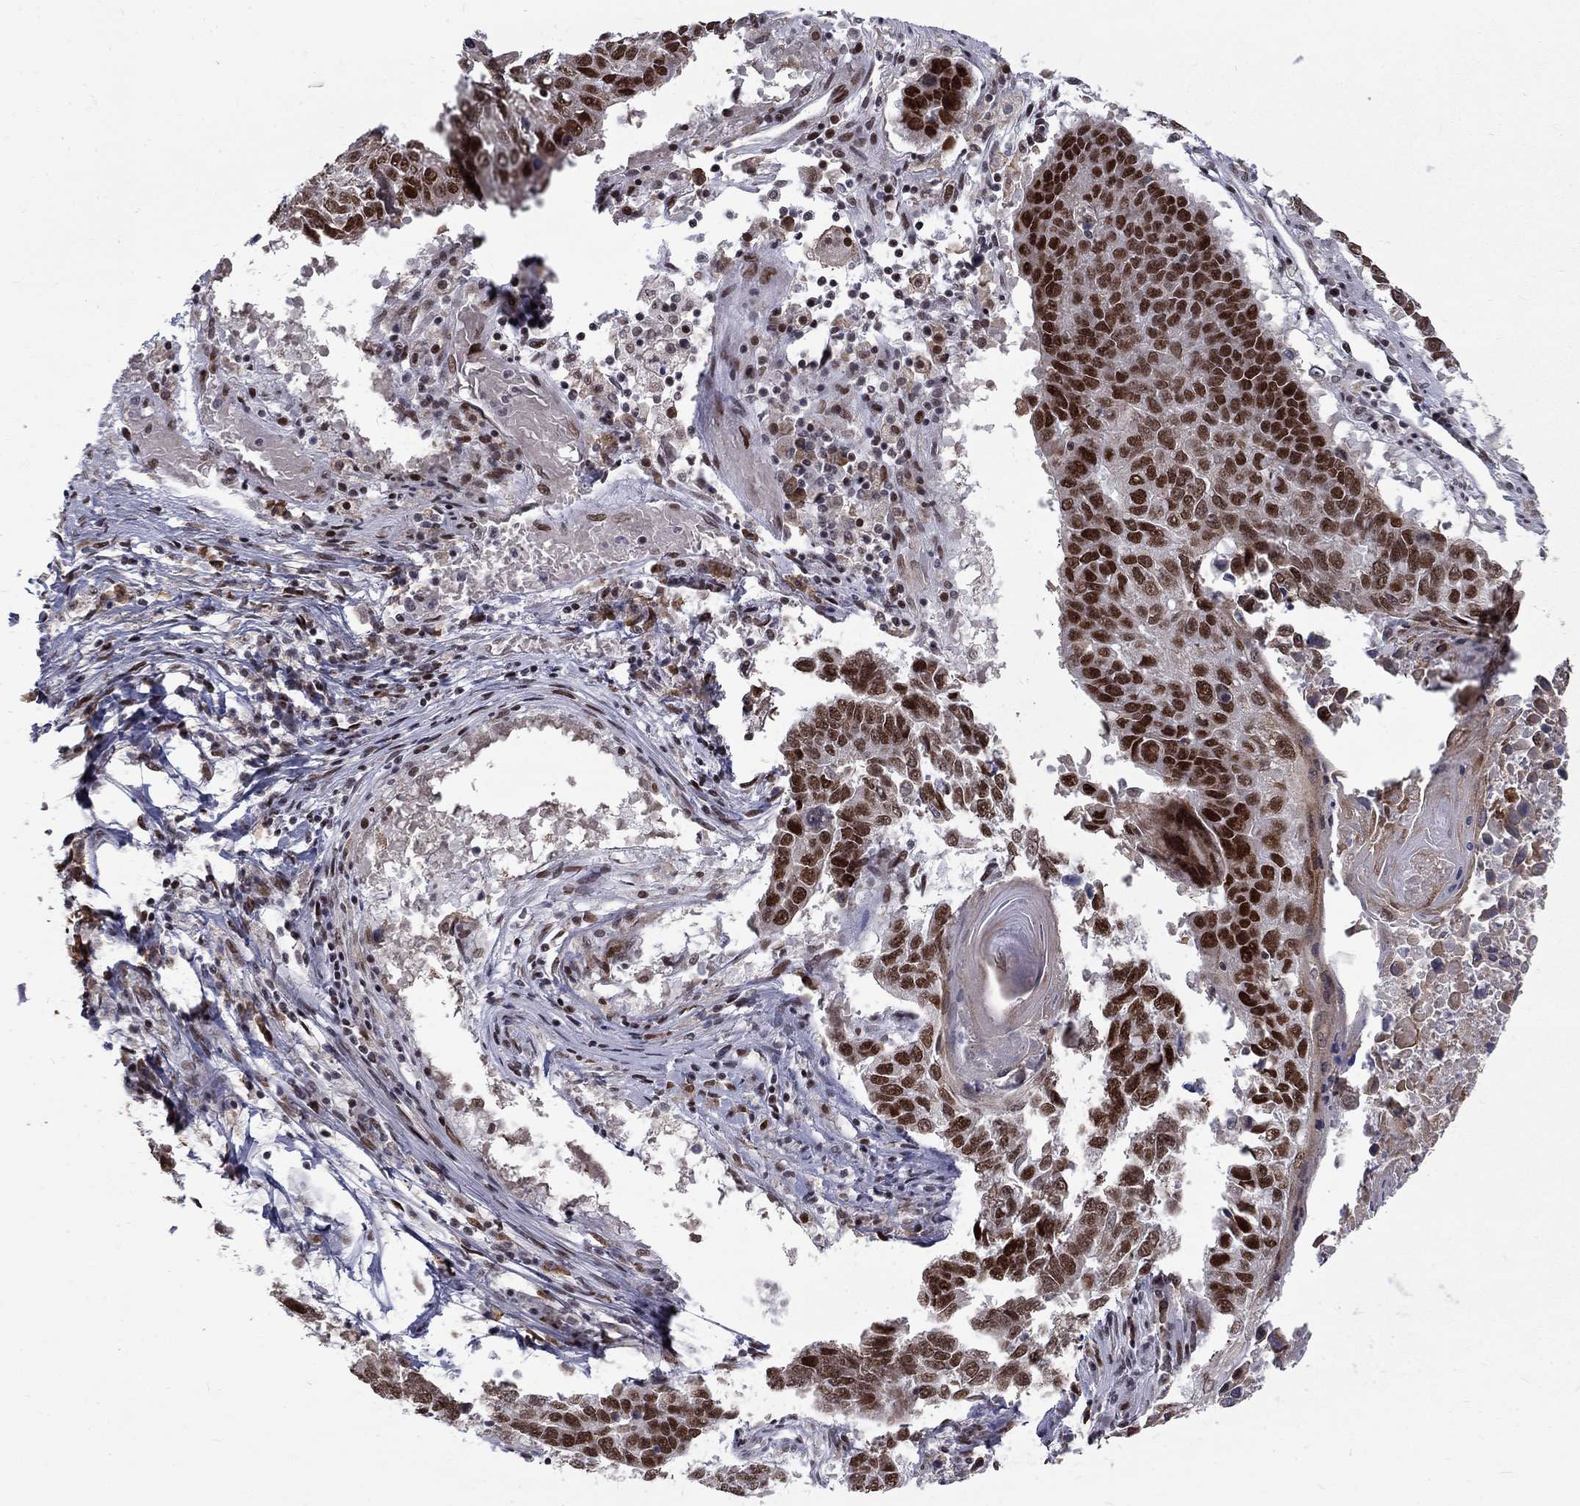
{"staining": {"intensity": "strong", "quantity": ">75%", "location": "nuclear"}, "tissue": "lung cancer", "cell_type": "Tumor cells", "image_type": "cancer", "snomed": [{"axis": "morphology", "description": "Squamous cell carcinoma, NOS"}, {"axis": "topography", "description": "Lung"}], "caption": "Protein positivity by immunohistochemistry reveals strong nuclear positivity in about >75% of tumor cells in lung cancer (squamous cell carcinoma). Ihc stains the protein of interest in brown and the nuclei are stained blue.", "gene": "TCEAL1", "patient": {"sex": "male", "age": 73}}